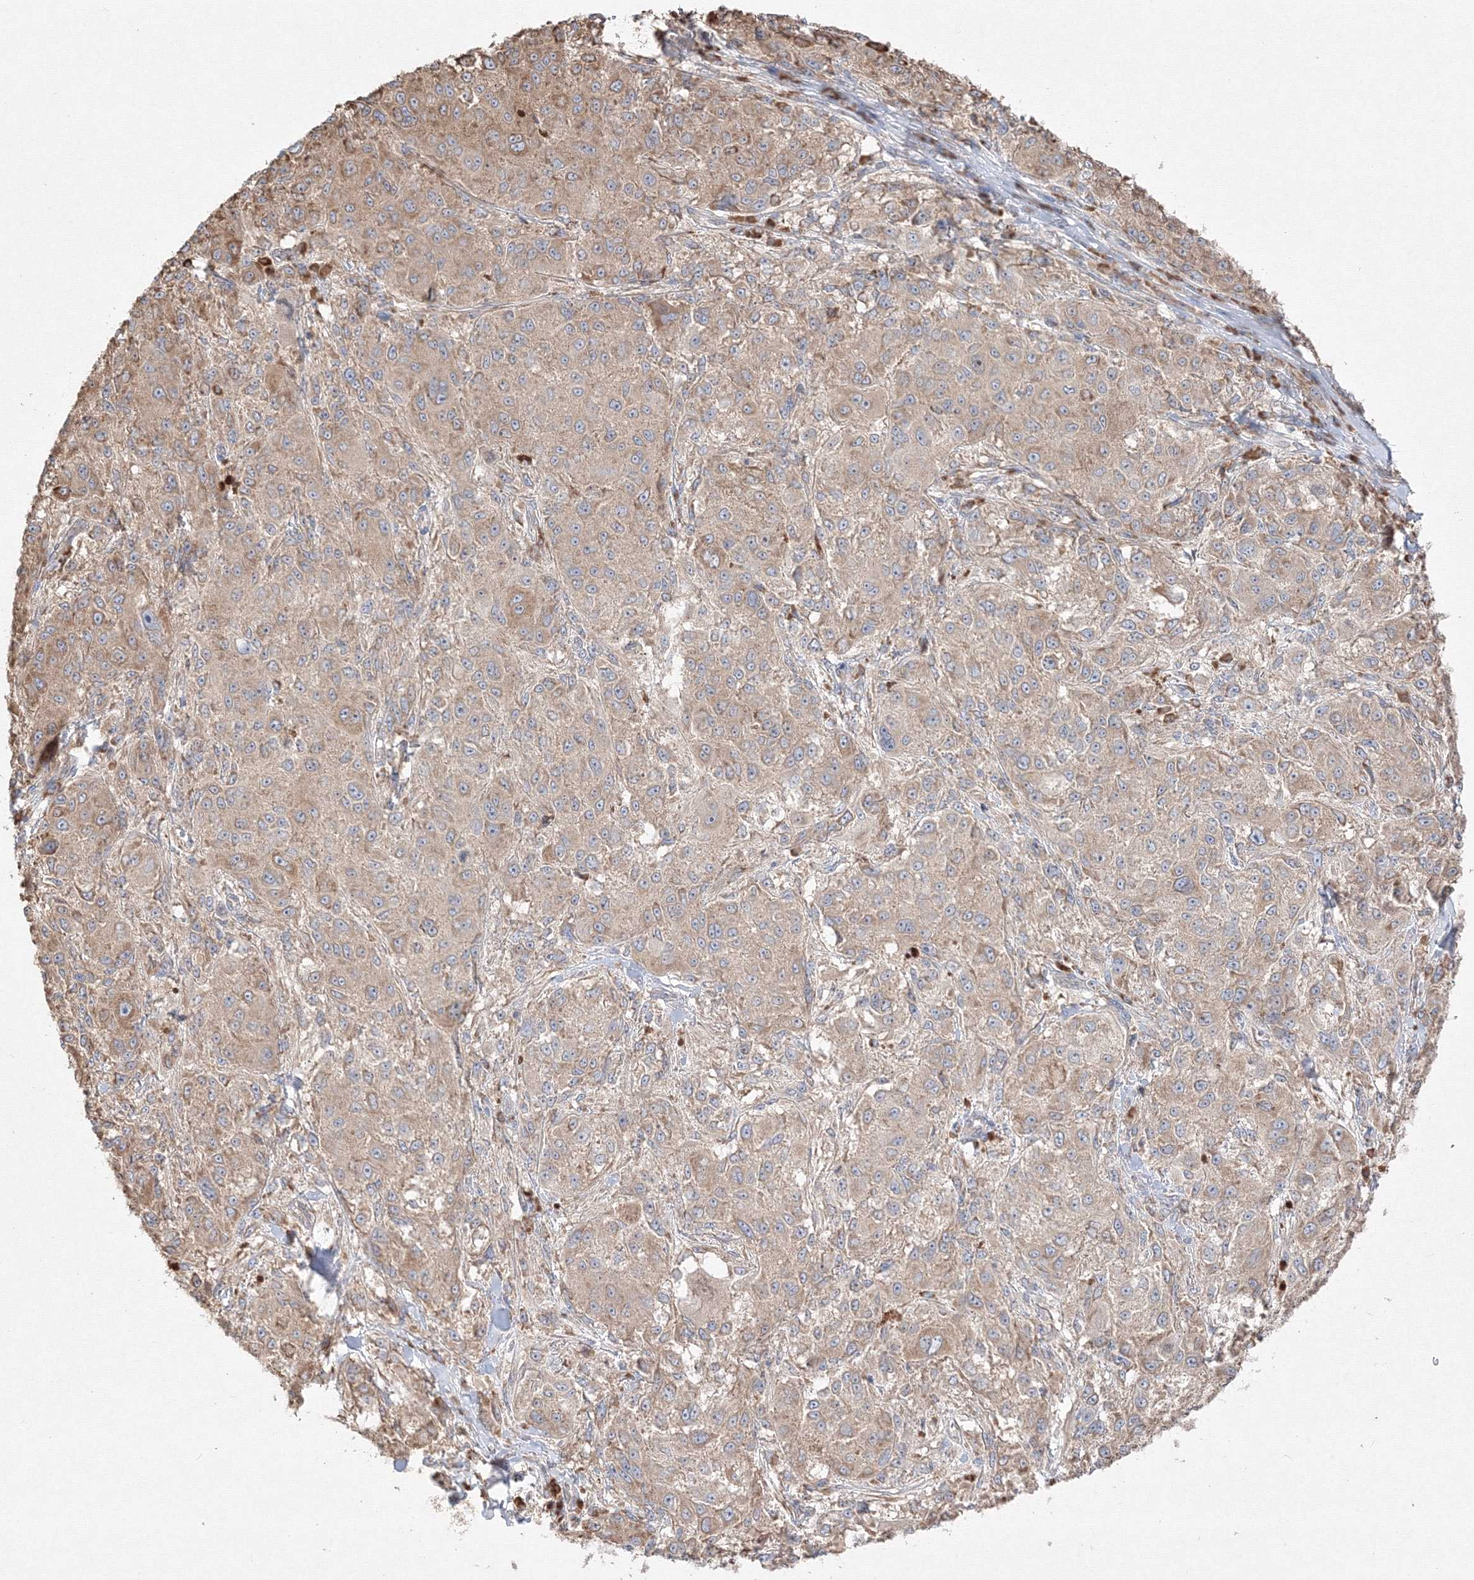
{"staining": {"intensity": "weak", "quantity": ">75%", "location": "cytoplasmic/membranous"}, "tissue": "melanoma", "cell_type": "Tumor cells", "image_type": "cancer", "snomed": [{"axis": "morphology", "description": "Necrosis, NOS"}, {"axis": "morphology", "description": "Malignant melanoma, NOS"}, {"axis": "topography", "description": "Skin"}], "caption": "A photomicrograph showing weak cytoplasmic/membranous expression in about >75% of tumor cells in melanoma, as visualized by brown immunohistochemical staining.", "gene": "FBXL8", "patient": {"sex": "female", "age": 87}}